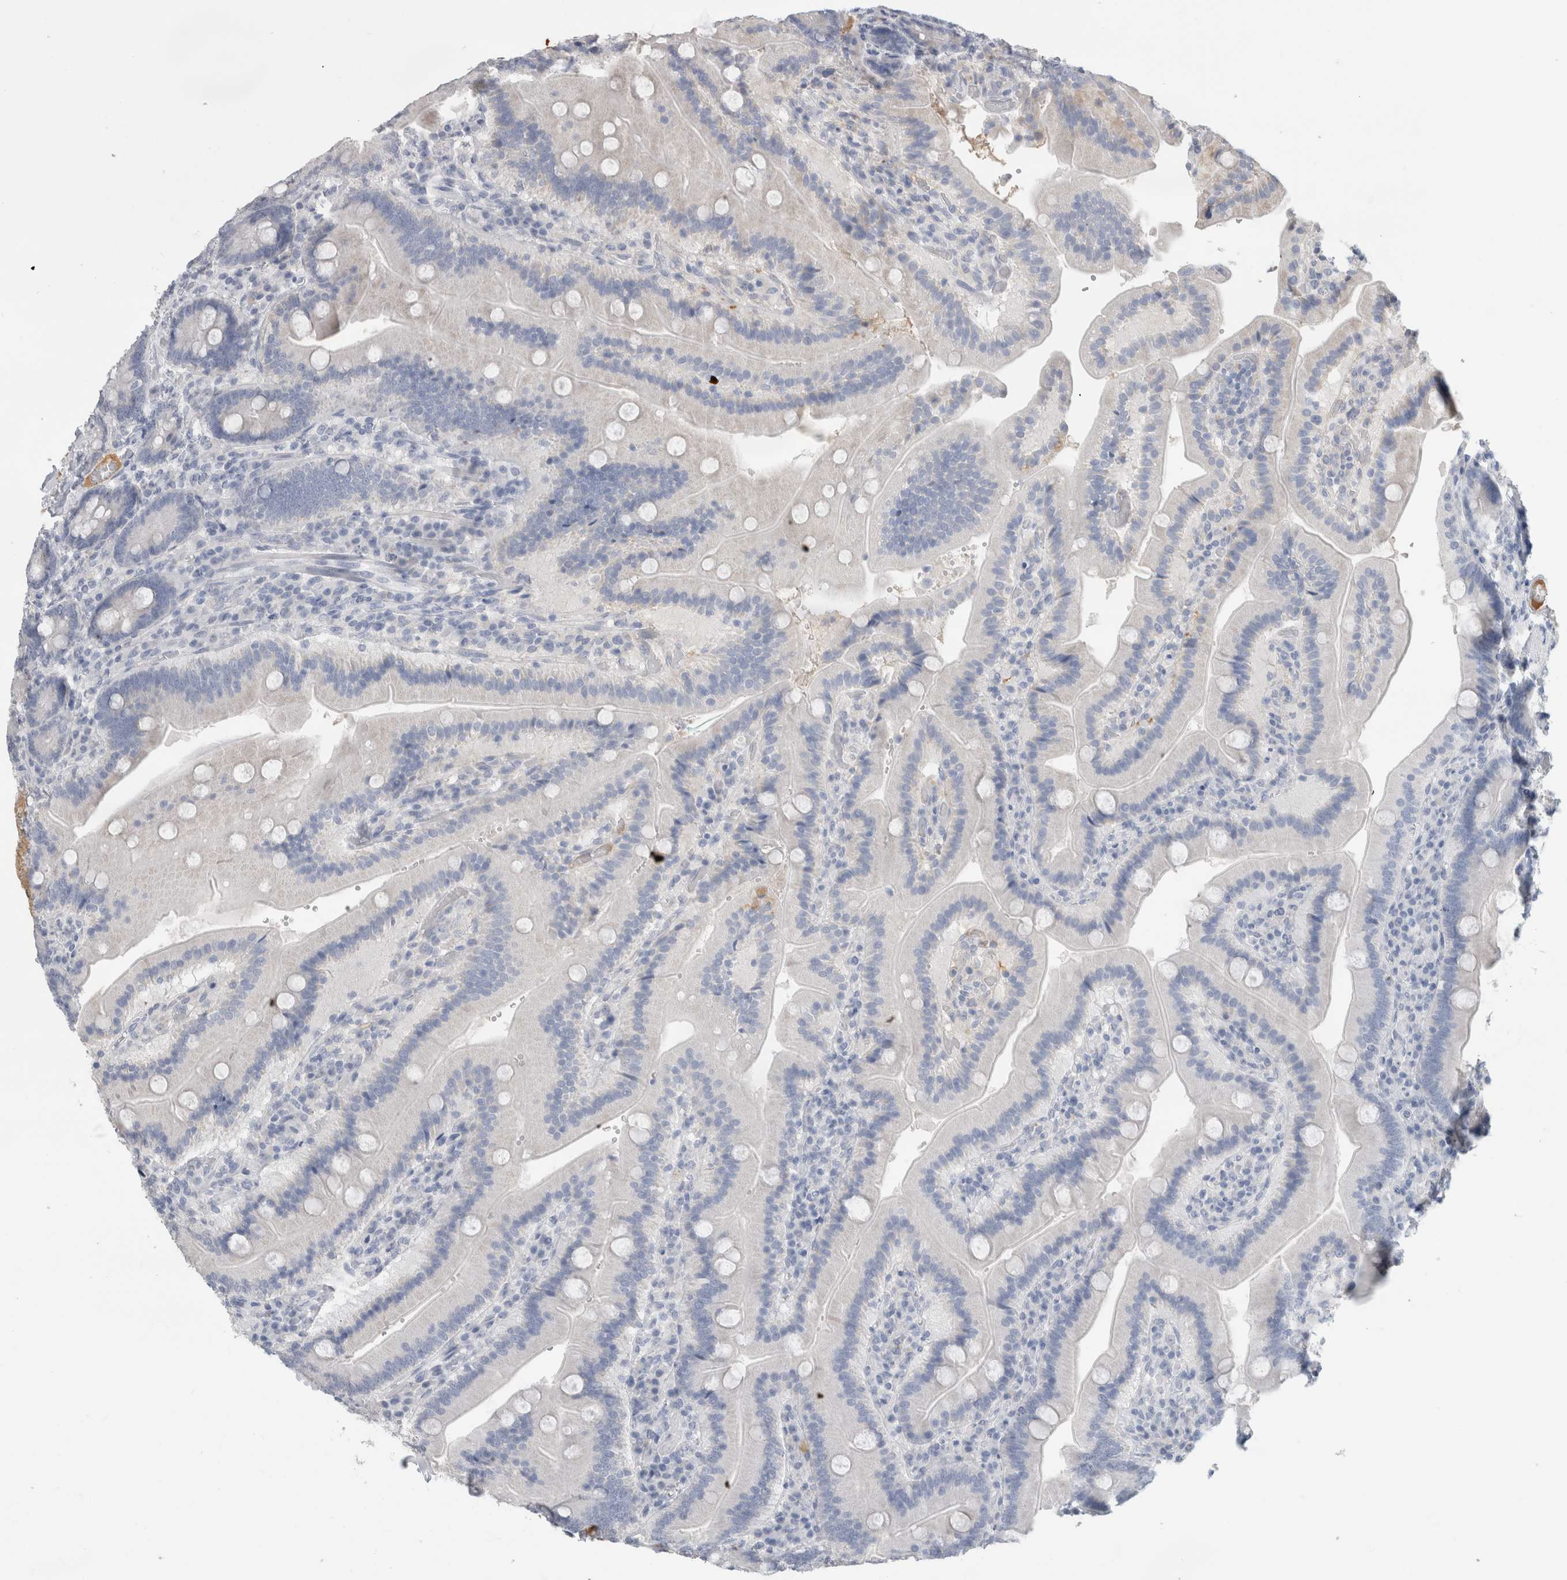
{"staining": {"intensity": "negative", "quantity": "none", "location": "none"}, "tissue": "duodenum", "cell_type": "Glandular cells", "image_type": "normal", "snomed": [{"axis": "morphology", "description": "Normal tissue, NOS"}, {"axis": "topography", "description": "Duodenum"}], "caption": "DAB immunohistochemical staining of benign duodenum displays no significant positivity in glandular cells.", "gene": "SCGB1A1", "patient": {"sex": "female", "age": 62}}